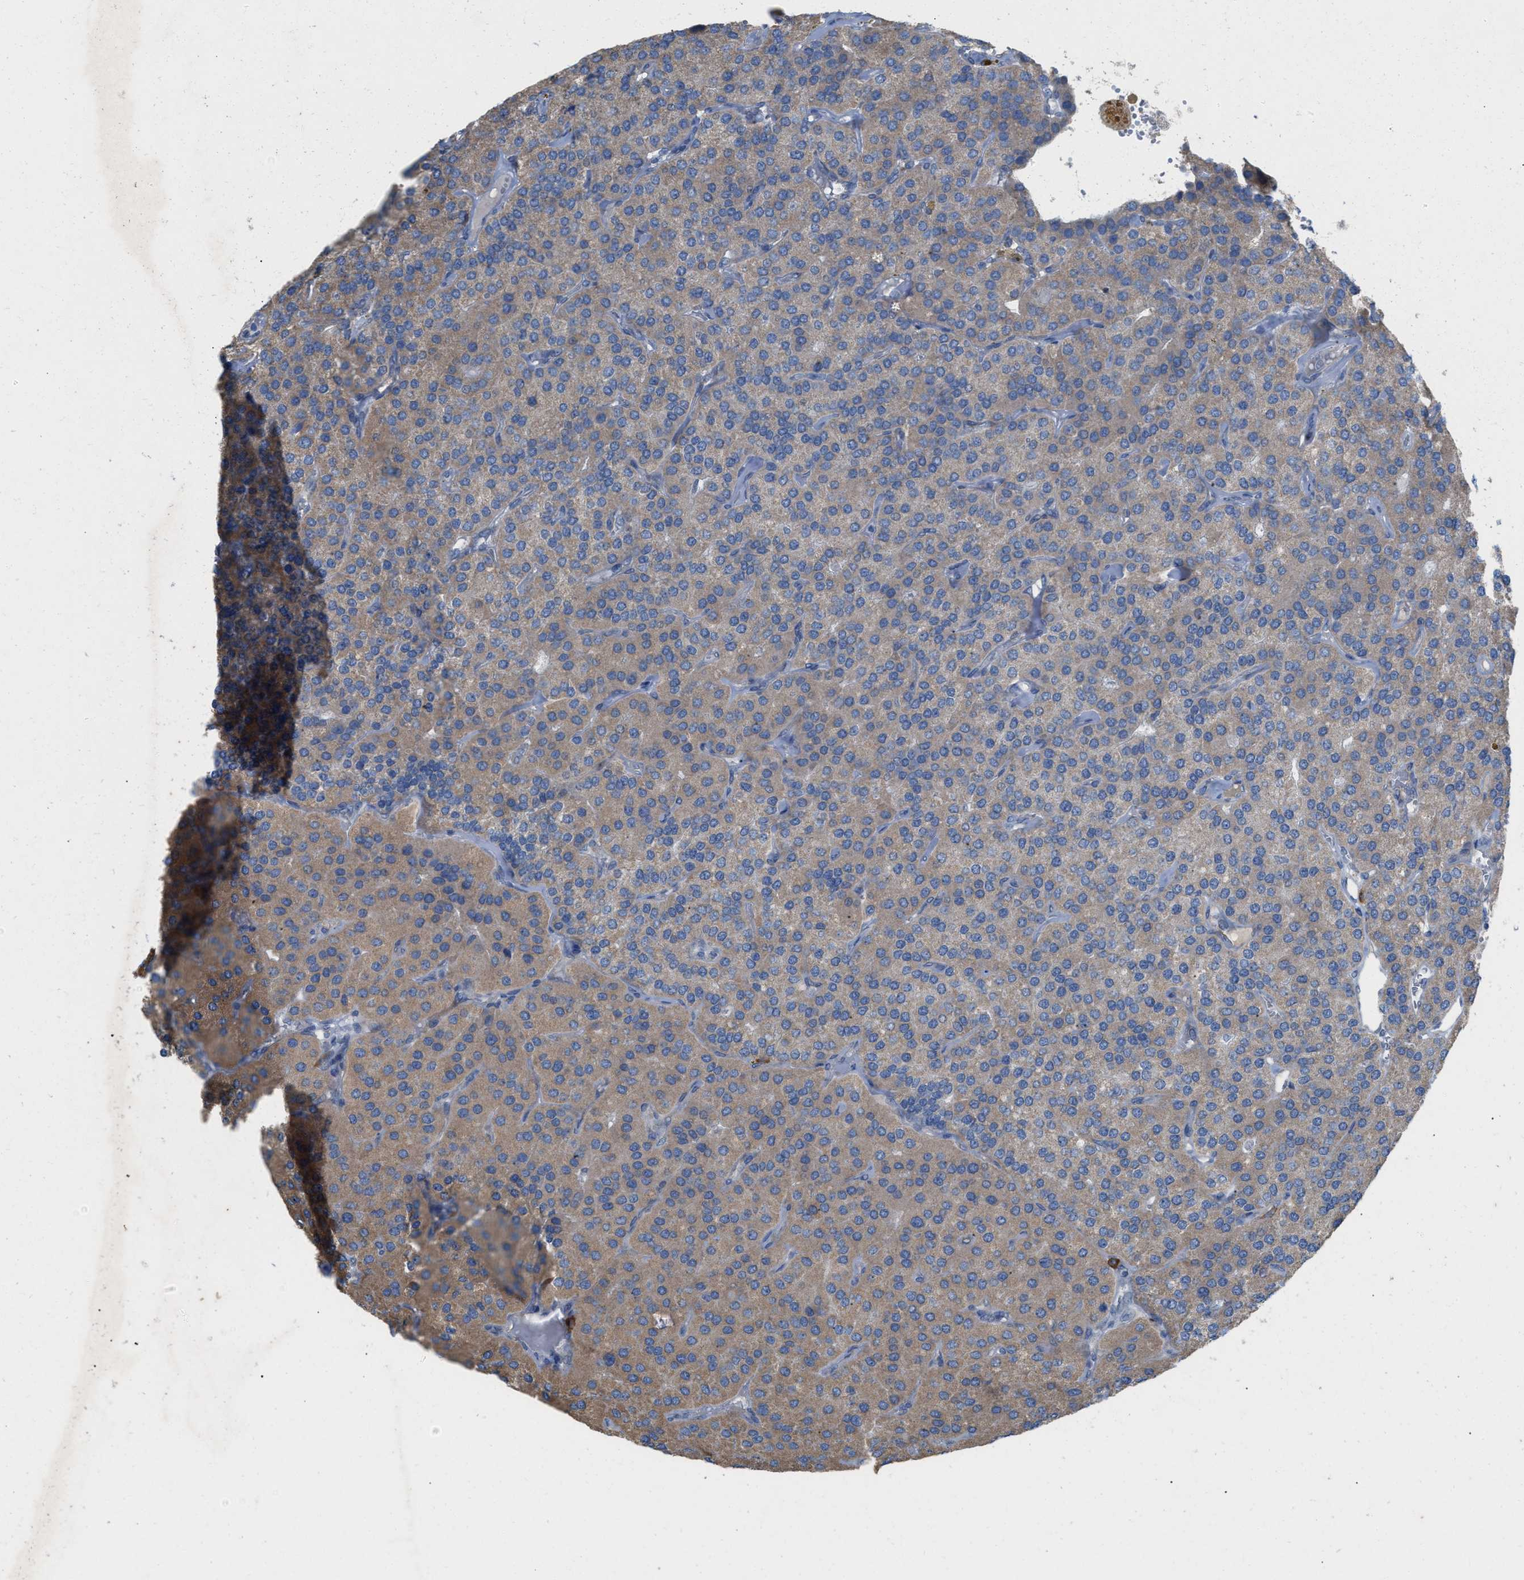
{"staining": {"intensity": "weak", "quantity": "25%-75%", "location": "cytoplasmic/membranous"}, "tissue": "parathyroid gland", "cell_type": "Glandular cells", "image_type": "normal", "snomed": [{"axis": "morphology", "description": "Normal tissue, NOS"}, {"axis": "morphology", "description": "Adenoma, NOS"}, {"axis": "topography", "description": "Parathyroid gland"}], "caption": "IHC micrograph of normal parathyroid gland: human parathyroid gland stained using IHC reveals low levels of weak protein expression localized specifically in the cytoplasmic/membranous of glandular cells, appearing as a cytoplasmic/membranous brown color.", "gene": "DYNC2I1", "patient": {"sex": "female", "age": 86}}